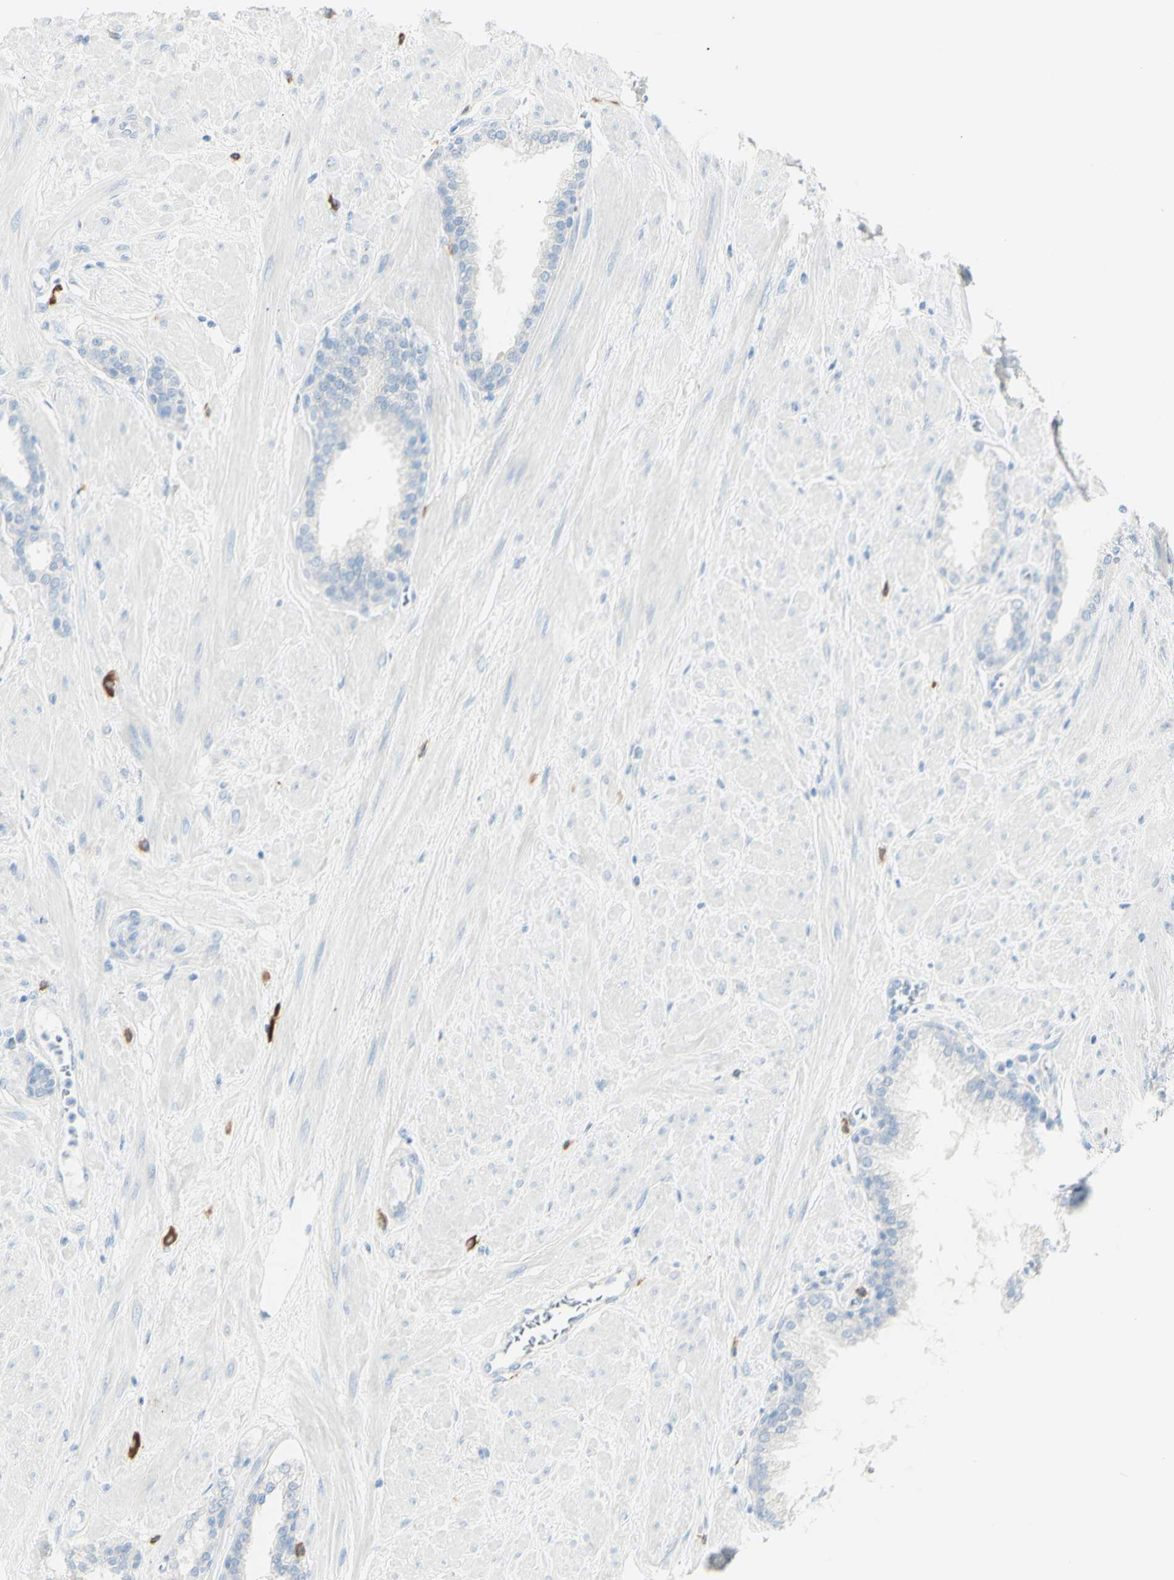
{"staining": {"intensity": "moderate", "quantity": "<25%", "location": "cytoplasmic/membranous"}, "tissue": "prostate", "cell_type": "Glandular cells", "image_type": "normal", "snomed": [{"axis": "morphology", "description": "Normal tissue, NOS"}, {"axis": "topography", "description": "Prostate"}], "caption": "Human prostate stained with a brown dye shows moderate cytoplasmic/membranous positive staining in about <25% of glandular cells.", "gene": "LETM1", "patient": {"sex": "male", "age": 51}}